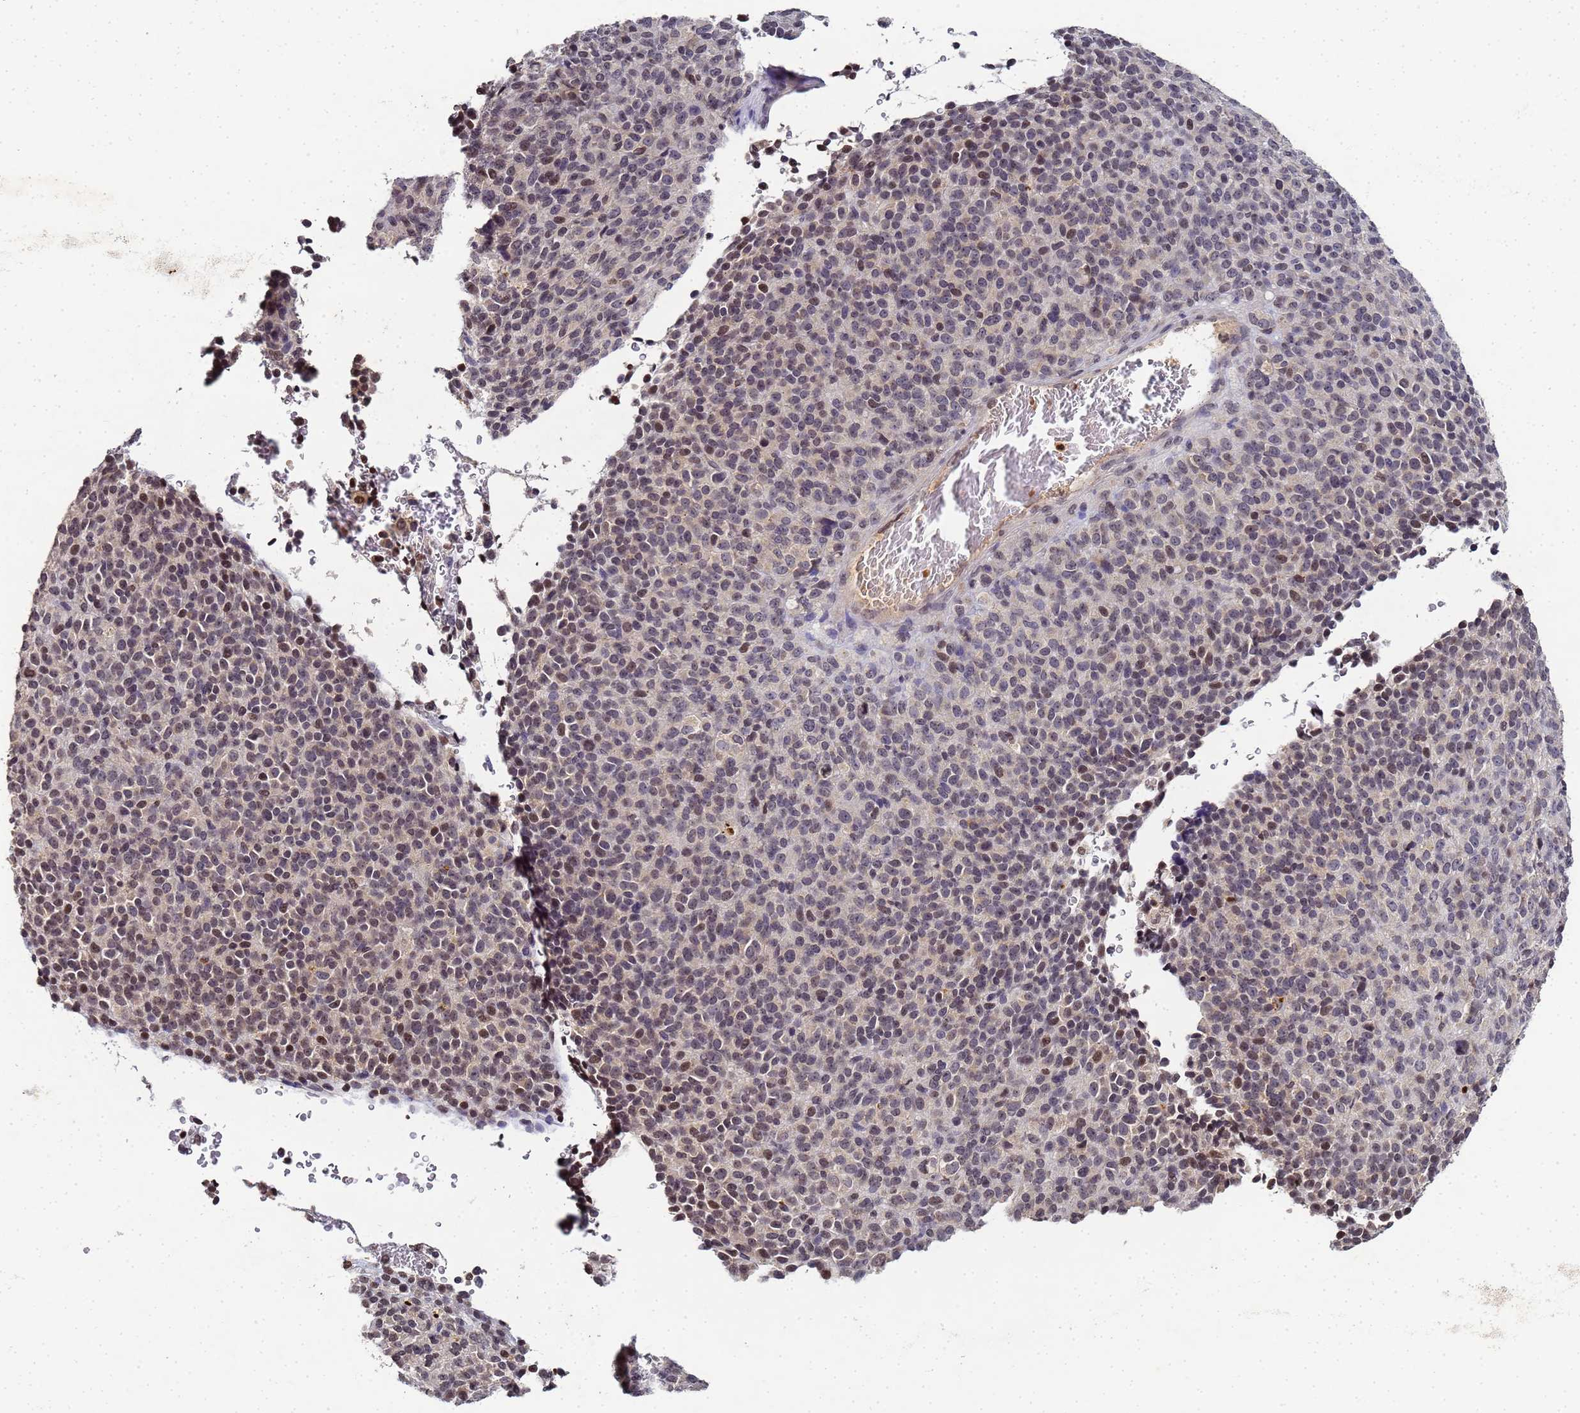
{"staining": {"intensity": "weak", "quantity": "25%-75%", "location": "nuclear"}, "tissue": "melanoma", "cell_type": "Tumor cells", "image_type": "cancer", "snomed": [{"axis": "morphology", "description": "Malignant melanoma, Metastatic site"}, {"axis": "topography", "description": "Brain"}], "caption": "This histopathology image displays malignant melanoma (metastatic site) stained with IHC to label a protein in brown. The nuclear of tumor cells show weak positivity for the protein. Nuclei are counter-stained blue.", "gene": "FZD4", "patient": {"sex": "female", "age": 56}}